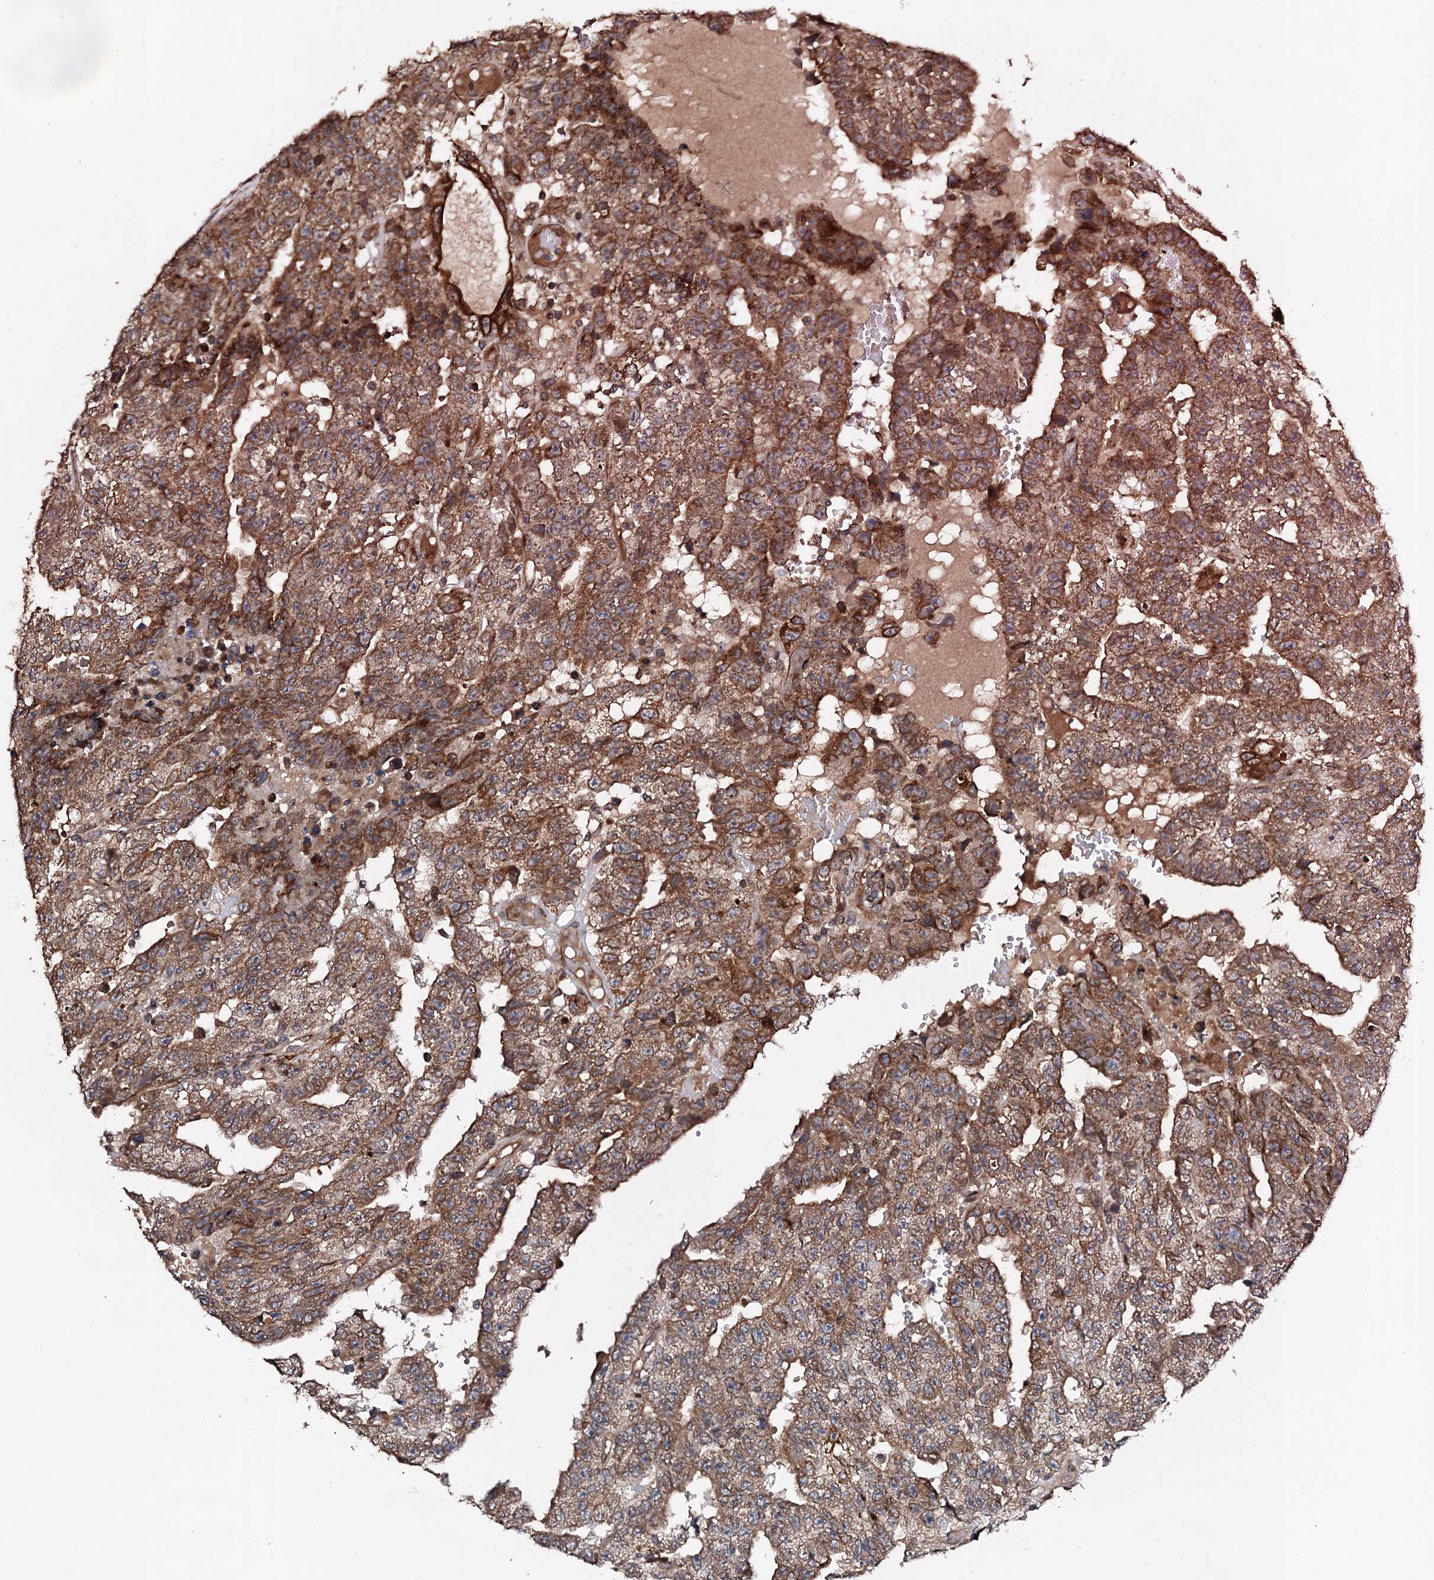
{"staining": {"intensity": "moderate", "quantity": ">75%", "location": "cytoplasmic/membranous"}, "tissue": "testis cancer", "cell_type": "Tumor cells", "image_type": "cancer", "snomed": [{"axis": "morphology", "description": "Carcinoma, Embryonal, NOS"}, {"axis": "topography", "description": "Testis"}], "caption": "Embryonal carcinoma (testis) tissue reveals moderate cytoplasmic/membranous staining in about >75% of tumor cells, visualized by immunohistochemistry. (DAB (3,3'-diaminobenzidine) = brown stain, brightfield microscopy at high magnification).", "gene": "GLCE", "patient": {"sex": "male", "age": 25}}